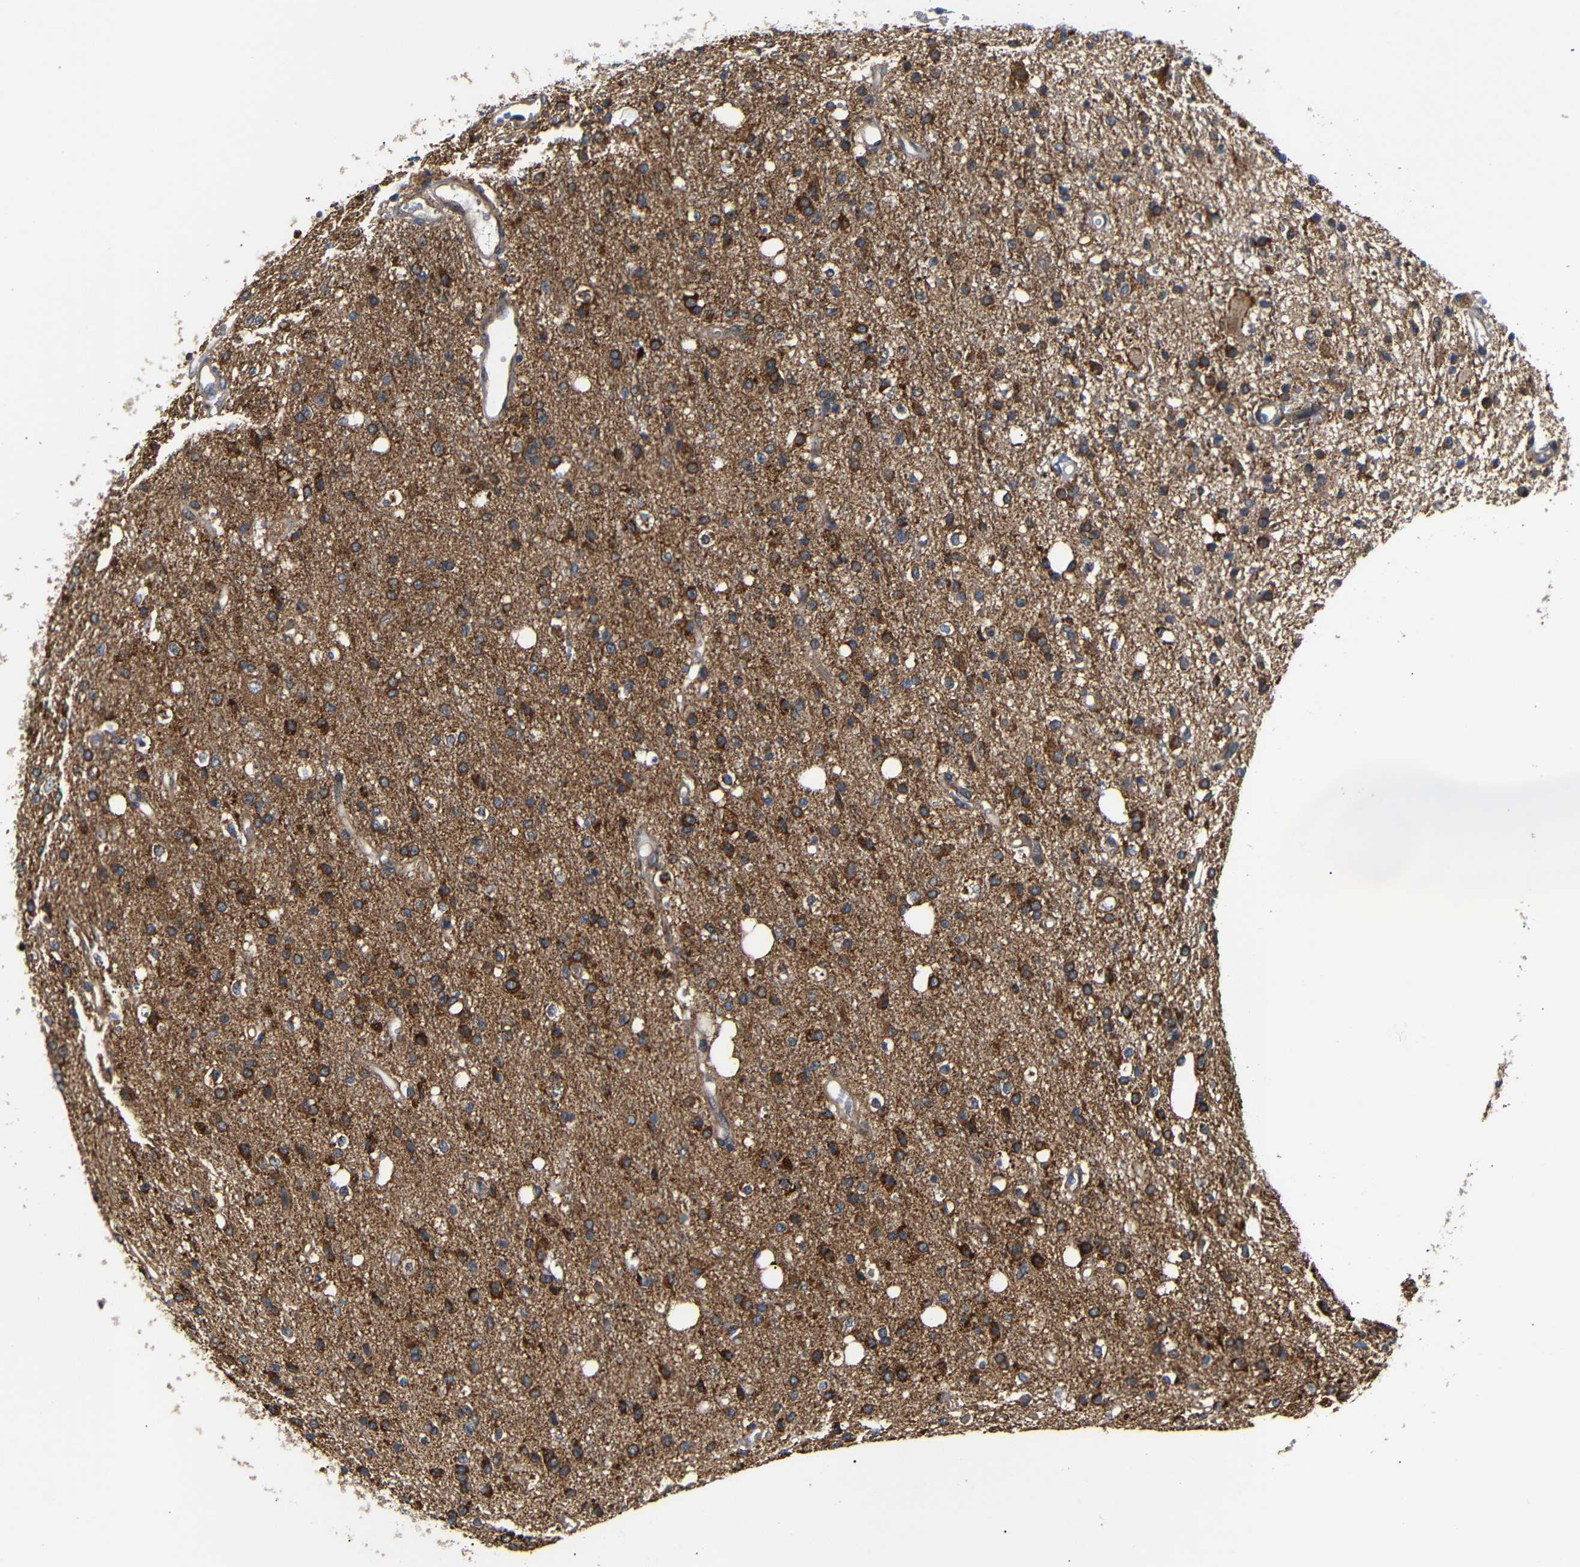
{"staining": {"intensity": "strong", "quantity": ">75%", "location": "cytoplasmic/membranous"}, "tissue": "glioma", "cell_type": "Tumor cells", "image_type": "cancer", "snomed": [{"axis": "morphology", "description": "Glioma, malignant, High grade"}, {"axis": "topography", "description": "Brain"}], "caption": "High-magnification brightfield microscopy of malignant high-grade glioma stained with DAB (3,3'-diaminobenzidine) (brown) and counterstained with hematoxylin (blue). tumor cells exhibit strong cytoplasmic/membranous expression is identified in approximately>75% of cells.", "gene": "KANK4", "patient": {"sex": "male", "age": 47}}